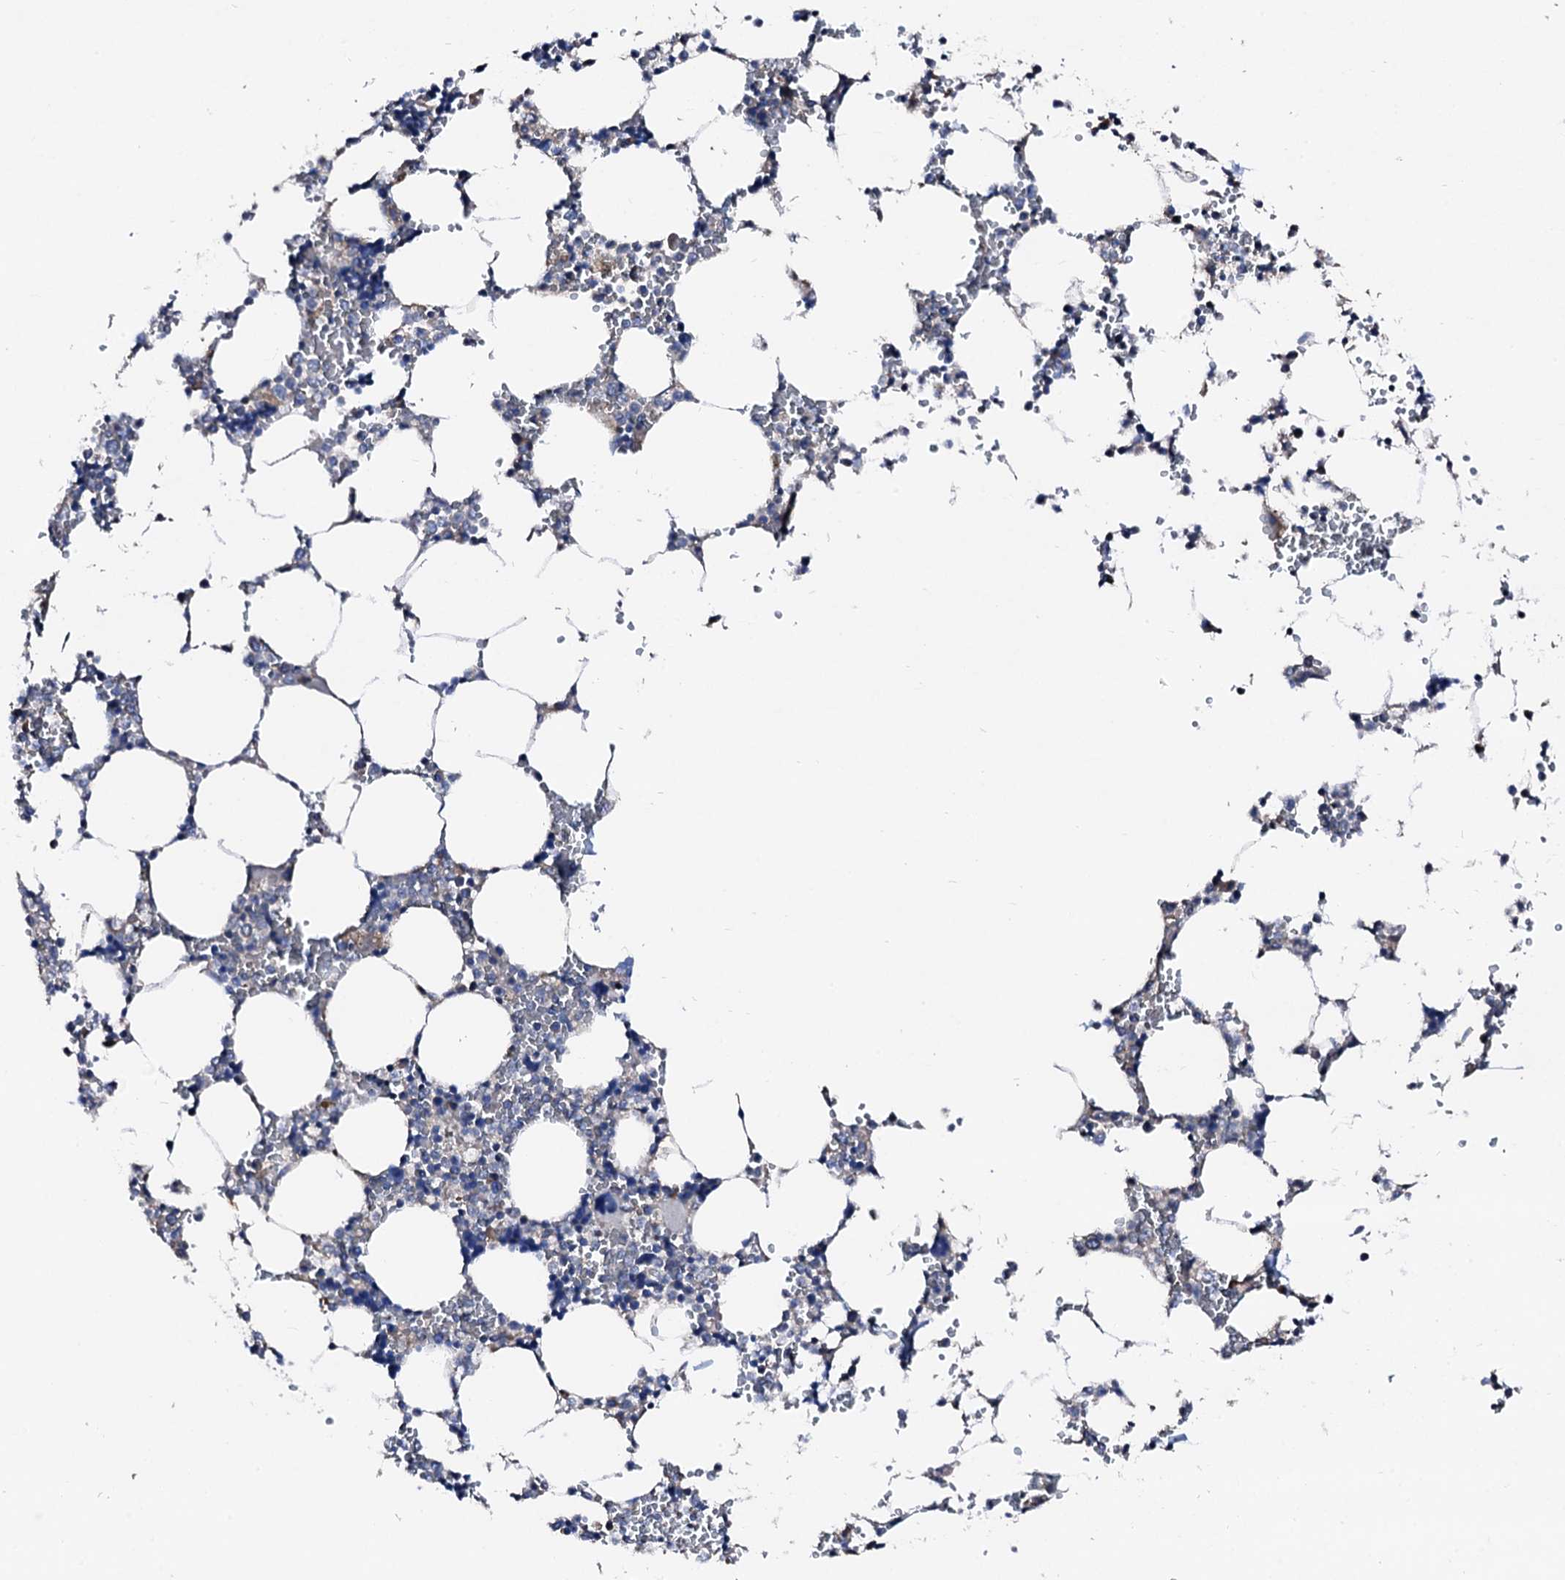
{"staining": {"intensity": "weak", "quantity": "<25%", "location": "cytoplasmic/membranous"}, "tissue": "bone marrow", "cell_type": "Hematopoietic cells", "image_type": "normal", "snomed": [{"axis": "morphology", "description": "Normal tissue, NOS"}, {"axis": "topography", "description": "Bone marrow"}], "caption": "IHC photomicrograph of benign bone marrow: human bone marrow stained with DAB demonstrates no significant protein positivity in hematopoietic cells.", "gene": "TRAFD1", "patient": {"sex": "male", "age": 64}}